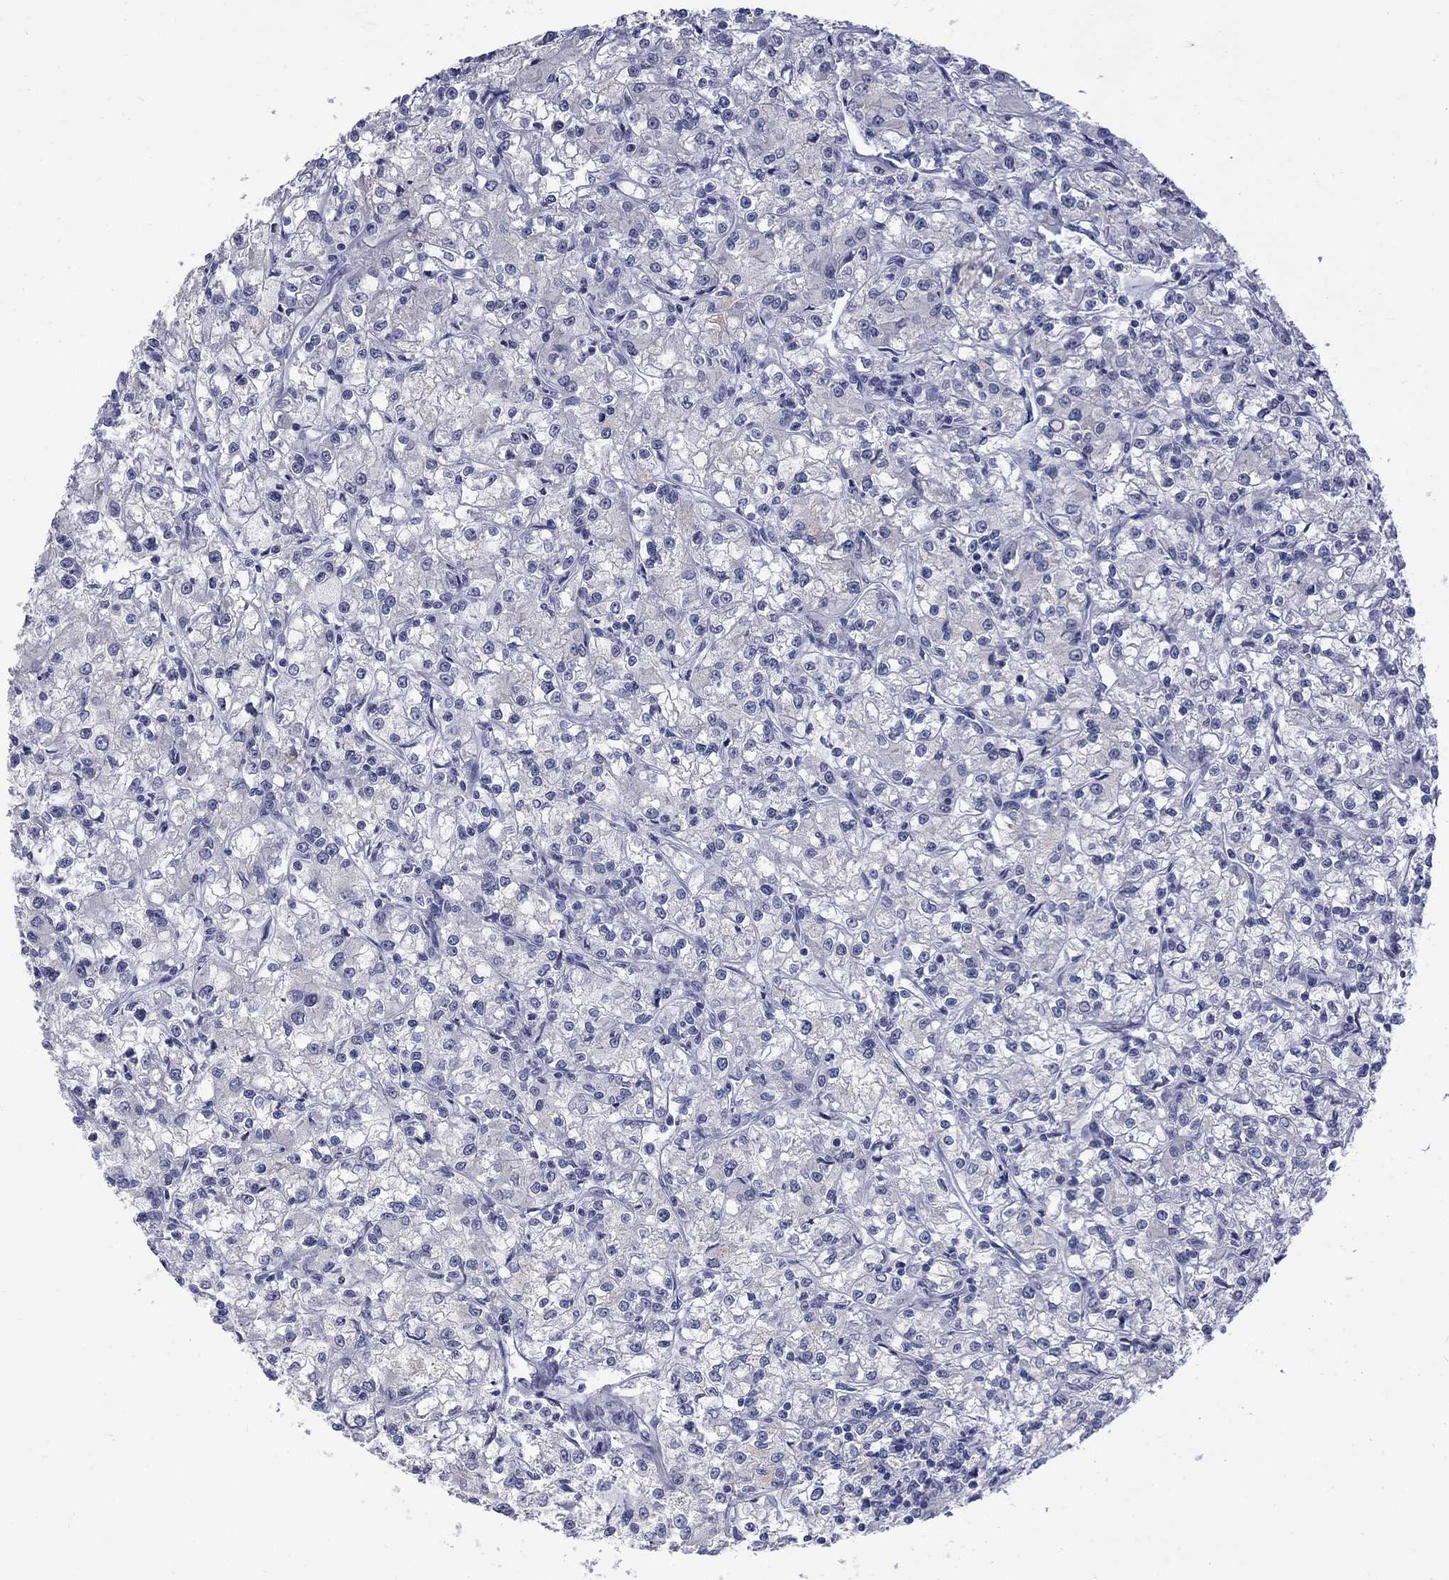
{"staining": {"intensity": "negative", "quantity": "none", "location": "none"}, "tissue": "renal cancer", "cell_type": "Tumor cells", "image_type": "cancer", "snomed": [{"axis": "morphology", "description": "Adenocarcinoma, NOS"}, {"axis": "topography", "description": "Kidney"}], "caption": "Tumor cells are negative for brown protein staining in adenocarcinoma (renal). (DAB immunohistochemistry (IHC), high magnification).", "gene": "CTNND2", "patient": {"sex": "female", "age": 59}}